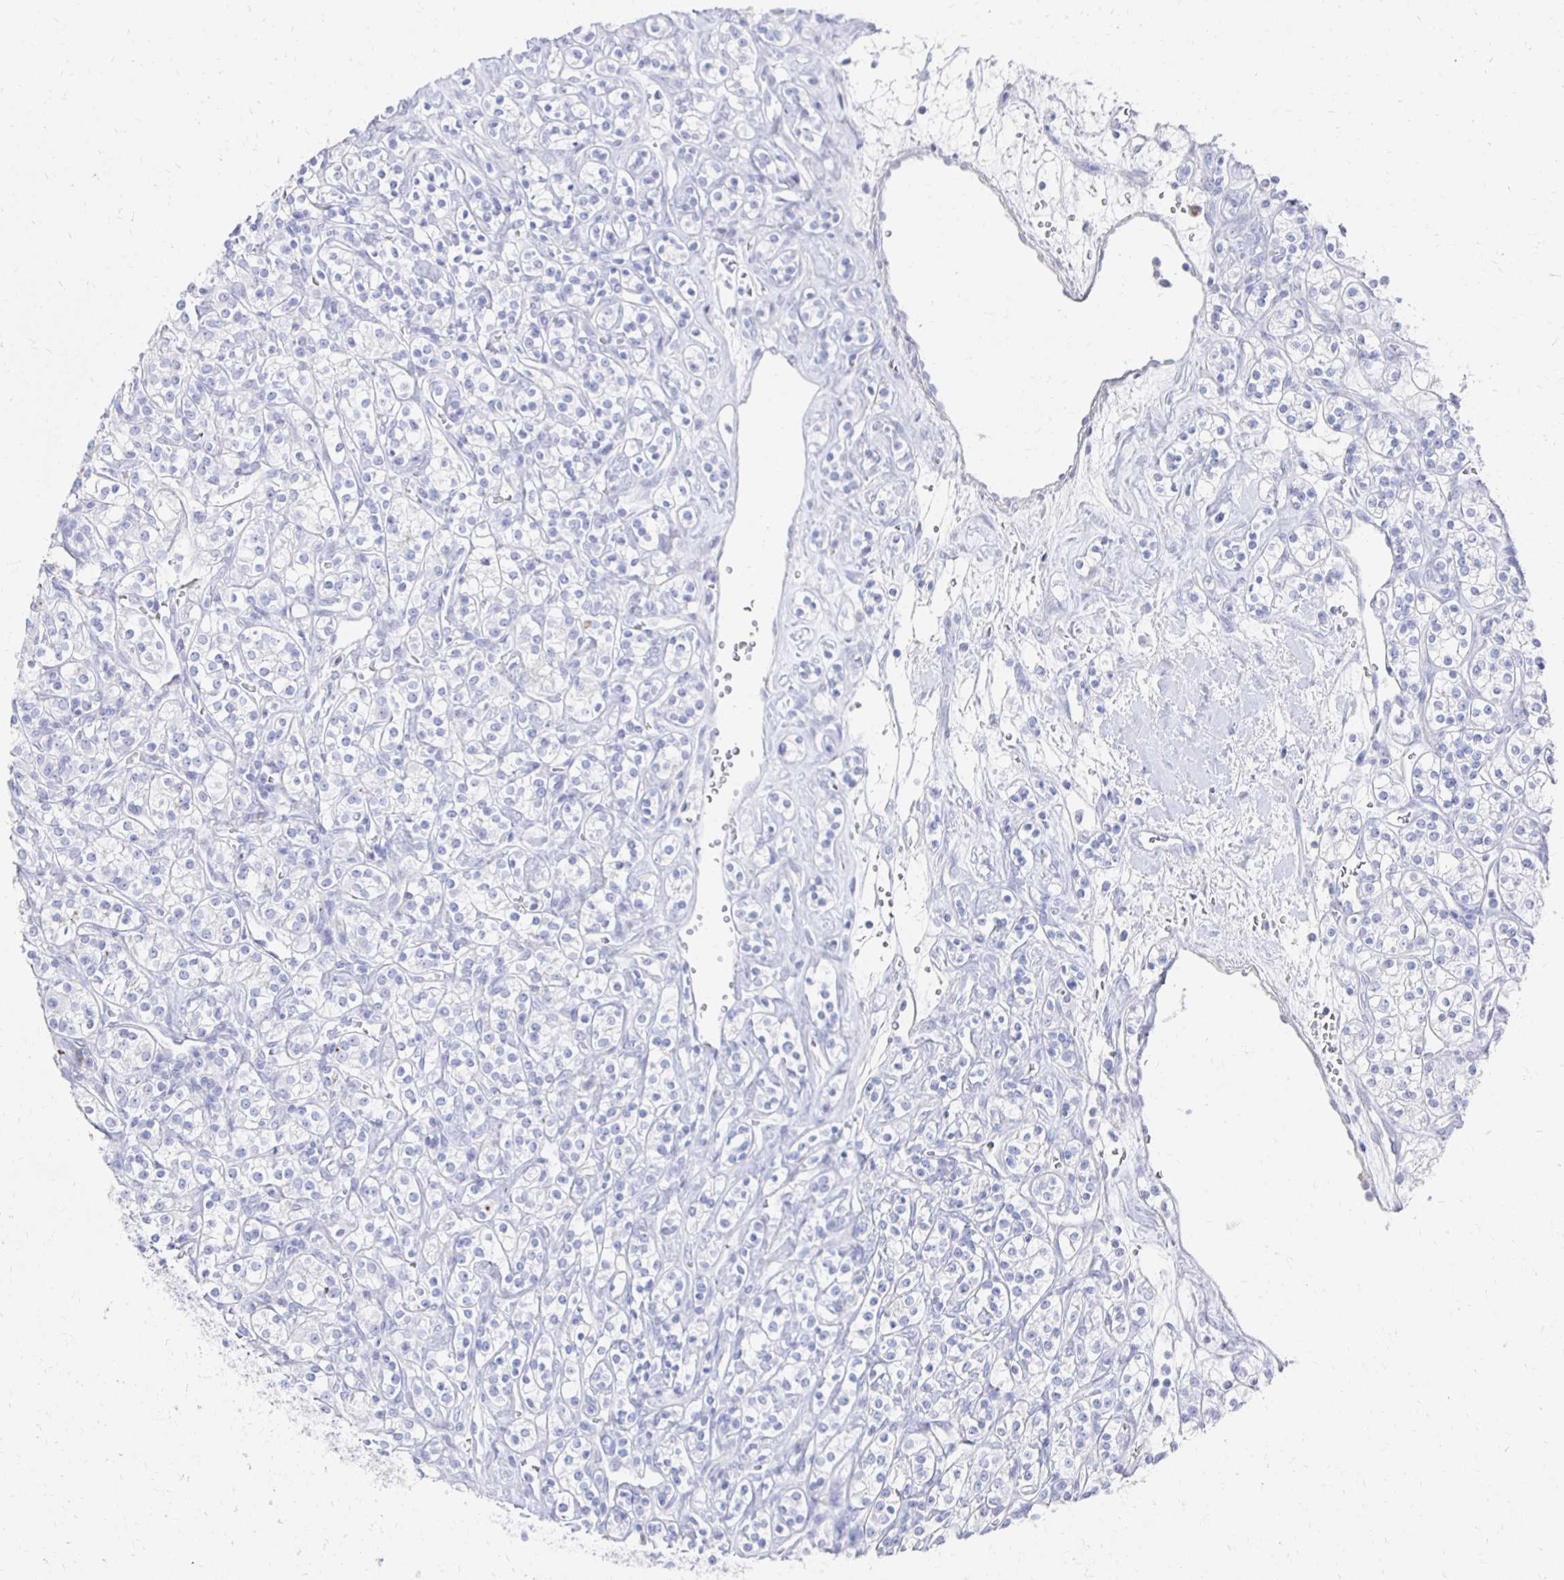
{"staining": {"intensity": "negative", "quantity": "none", "location": "none"}, "tissue": "renal cancer", "cell_type": "Tumor cells", "image_type": "cancer", "snomed": [{"axis": "morphology", "description": "Adenocarcinoma, NOS"}, {"axis": "topography", "description": "Kidney"}], "caption": "A micrograph of human renal adenocarcinoma is negative for staining in tumor cells. (Brightfield microscopy of DAB (3,3'-diaminobenzidine) immunohistochemistry (IHC) at high magnification).", "gene": "PRDM7", "patient": {"sex": "male", "age": 77}}